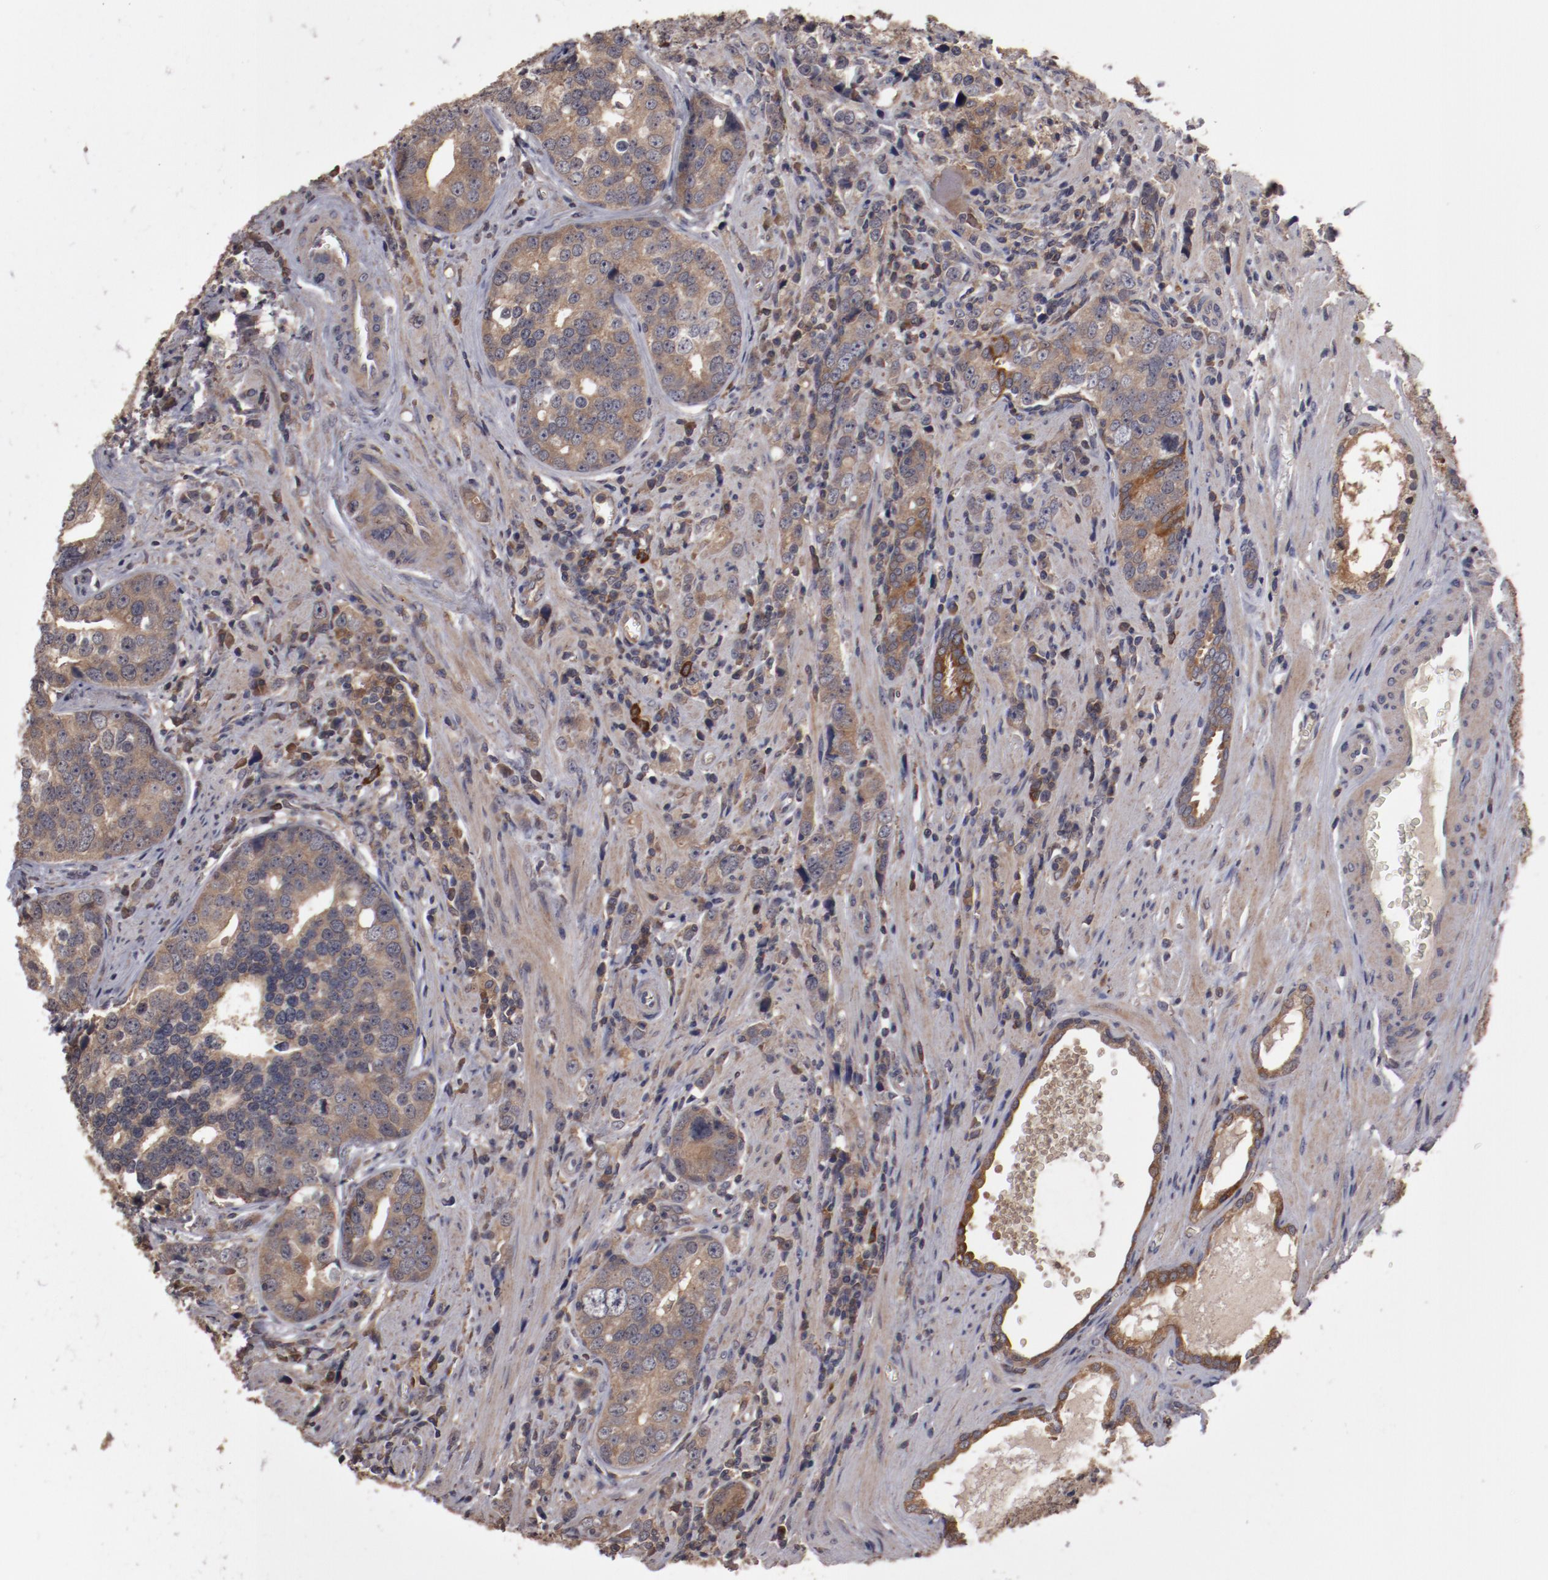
{"staining": {"intensity": "moderate", "quantity": ">75%", "location": "cytoplasmic/membranous"}, "tissue": "prostate cancer", "cell_type": "Tumor cells", "image_type": "cancer", "snomed": [{"axis": "morphology", "description": "Adenocarcinoma, High grade"}, {"axis": "topography", "description": "Prostate"}], "caption": "Protein staining reveals moderate cytoplasmic/membranous staining in approximately >75% of tumor cells in prostate adenocarcinoma (high-grade).", "gene": "LRRC75B", "patient": {"sex": "male", "age": 71}}